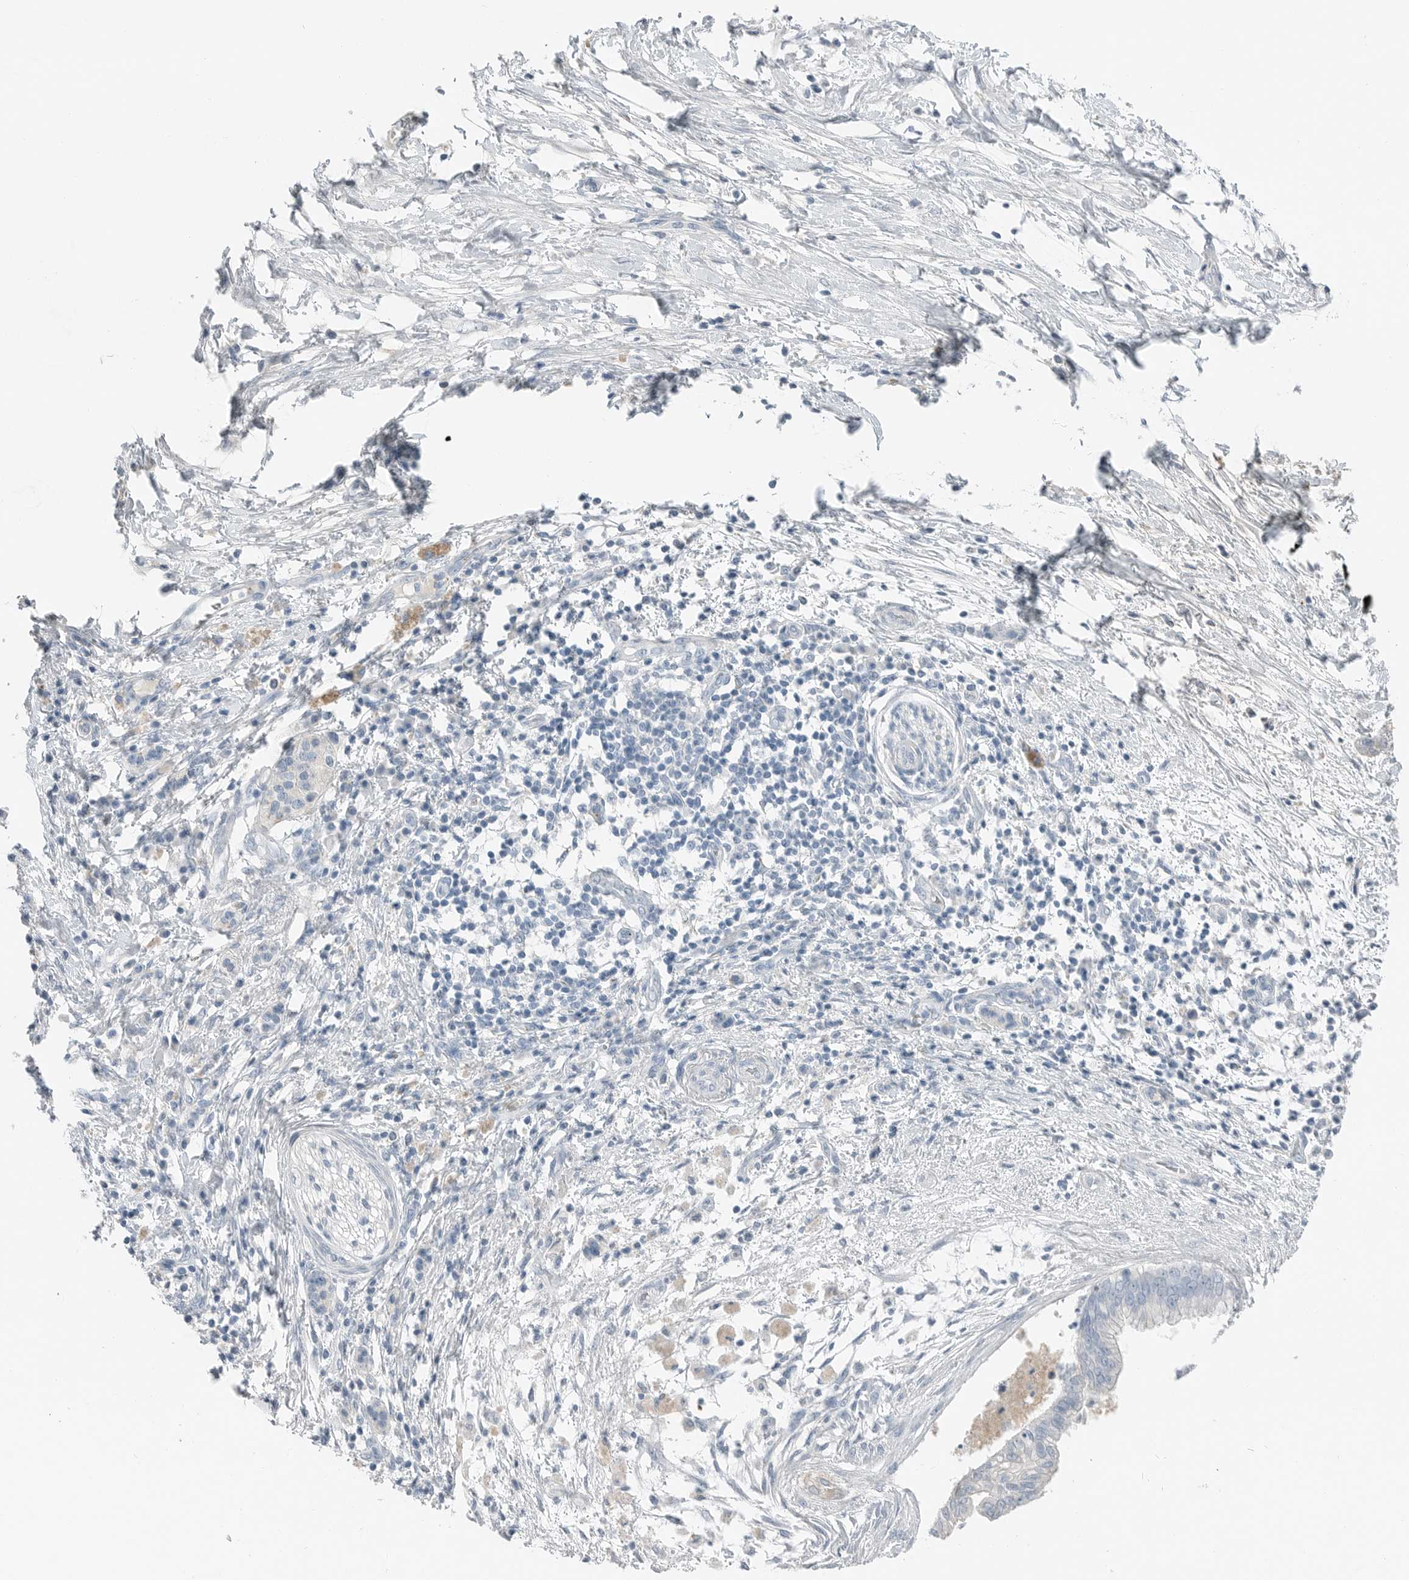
{"staining": {"intensity": "negative", "quantity": "none", "location": "none"}, "tissue": "pancreatic cancer", "cell_type": "Tumor cells", "image_type": "cancer", "snomed": [{"axis": "morphology", "description": "Adenocarcinoma, NOS"}, {"axis": "topography", "description": "Pancreas"}], "caption": "The image demonstrates no staining of tumor cells in pancreatic adenocarcinoma.", "gene": "SERPINB7", "patient": {"sex": "female", "age": 78}}